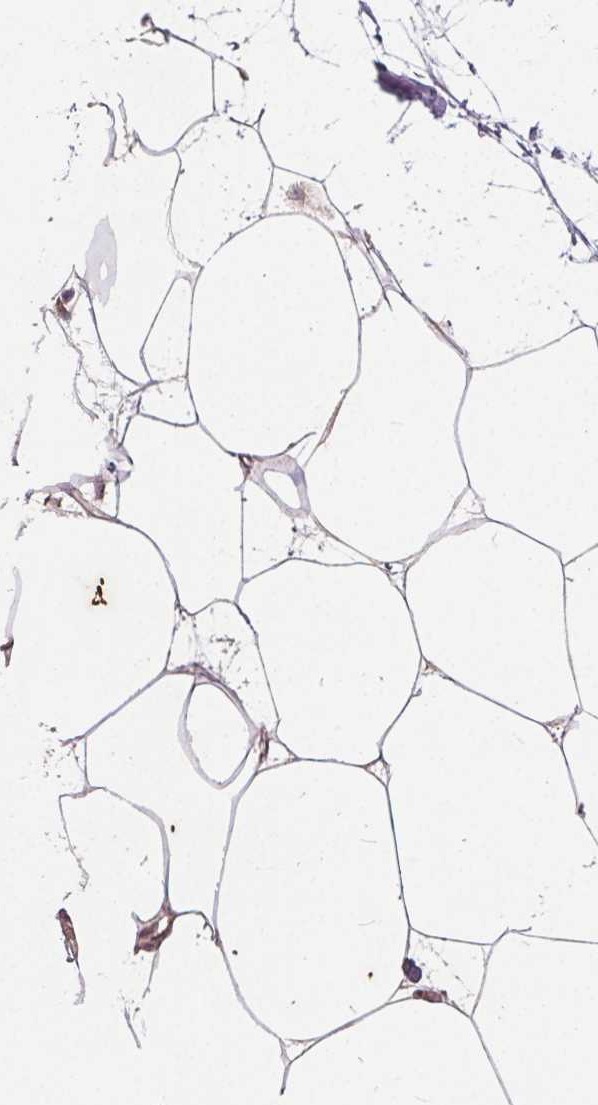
{"staining": {"intensity": "weak", "quantity": "25%-75%", "location": "nuclear"}, "tissue": "breast", "cell_type": "Adipocytes", "image_type": "normal", "snomed": [{"axis": "morphology", "description": "Normal tissue, NOS"}, {"axis": "topography", "description": "Breast"}], "caption": "Breast stained with DAB immunohistochemistry reveals low levels of weak nuclear staining in approximately 25%-75% of adipocytes. Nuclei are stained in blue.", "gene": "DNMT3B", "patient": {"sex": "female", "age": 45}}